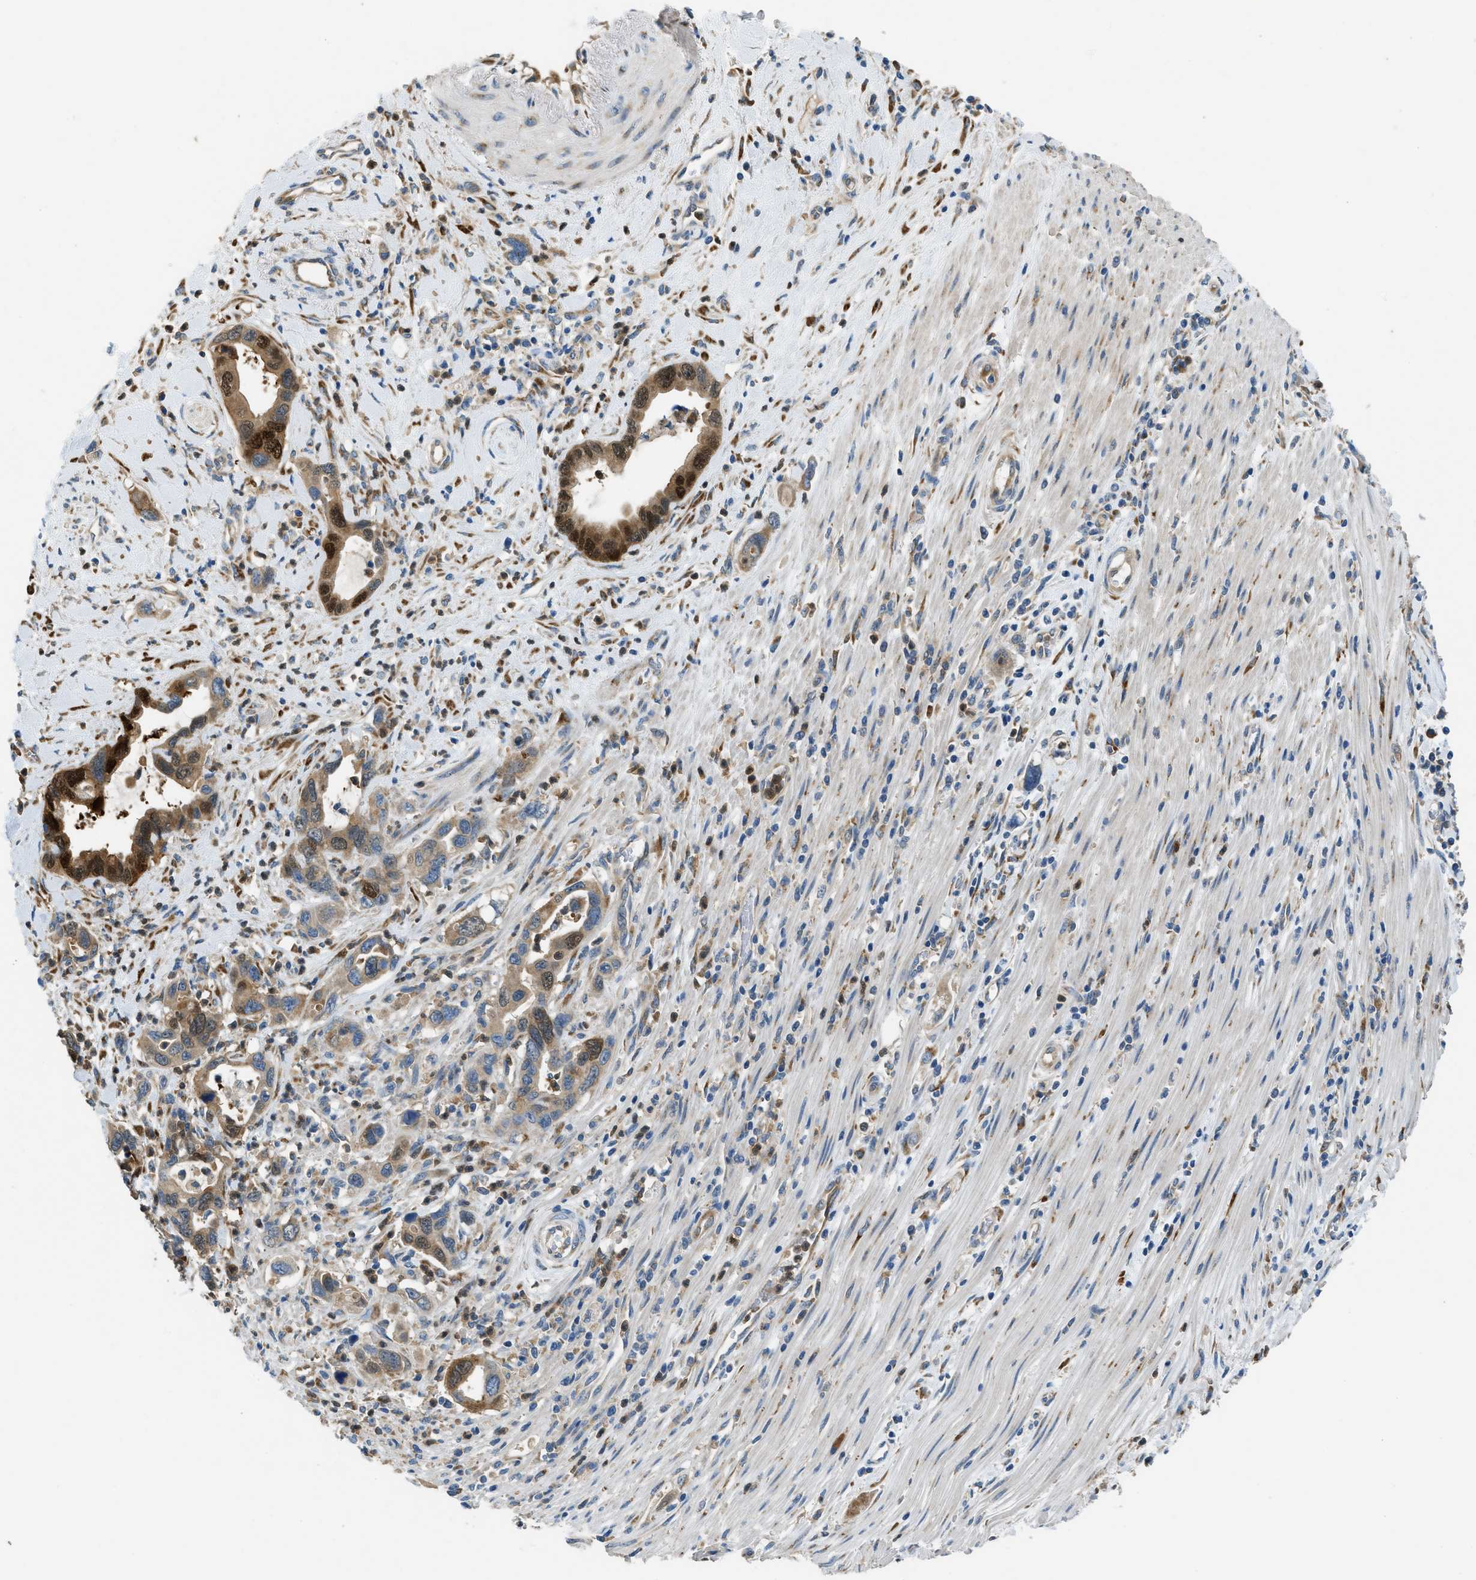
{"staining": {"intensity": "strong", "quantity": ">75%", "location": "cytoplasmic/membranous,nuclear"}, "tissue": "pancreatic cancer", "cell_type": "Tumor cells", "image_type": "cancer", "snomed": [{"axis": "morphology", "description": "Adenocarcinoma, NOS"}, {"axis": "topography", "description": "Pancreas"}], "caption": "Protein positivity by immunohistochemistry (IHC) demonstrates strong cytoplasmic/membranous and nuclear staining in about >75% of tumor cells in pancreatic adenocarcinoma.", "gene": "GIMAP8", "patient": {"sex": "female", "age": 70}}